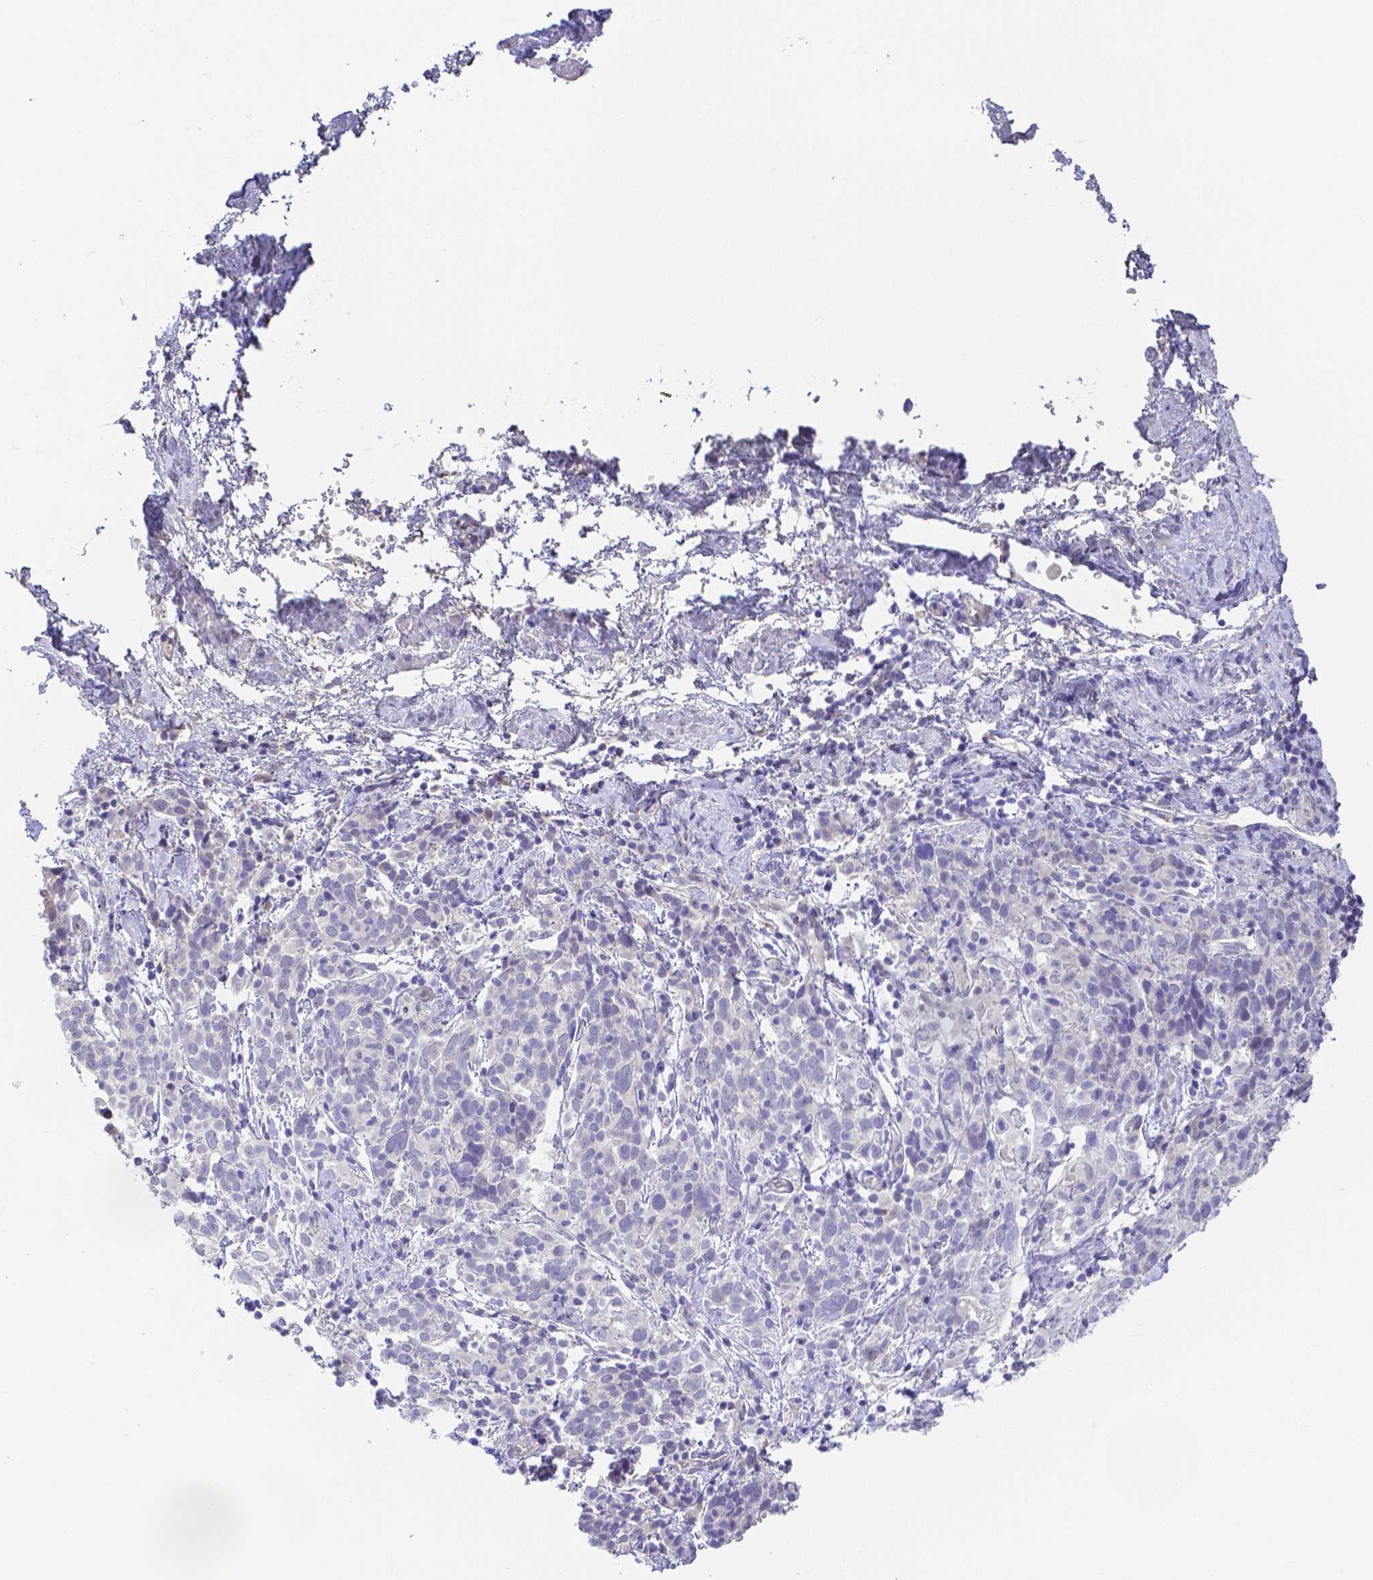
{"staining": {"intensity": "negative", "quantity": "none", "location": "none"}, "tissue": "cervical cancer", "cell_type": "Tumor cells", "image_type": "cancer", "snomed": [{"axis": "morphology", "description": "Squamous cell carcinoma, NOS"}, {"axis": "topography", "description": "Cervix"}], "caption": "Immunohistochemistry (IHC) histopathology image of neoplastic tissue: cervical cancer (squamous cell carcinoma) stained with DAB reveals no significant protein expression in tumor cells.", "gene": "ZG16B", "patient": {"sex": "female", "age": 61}}